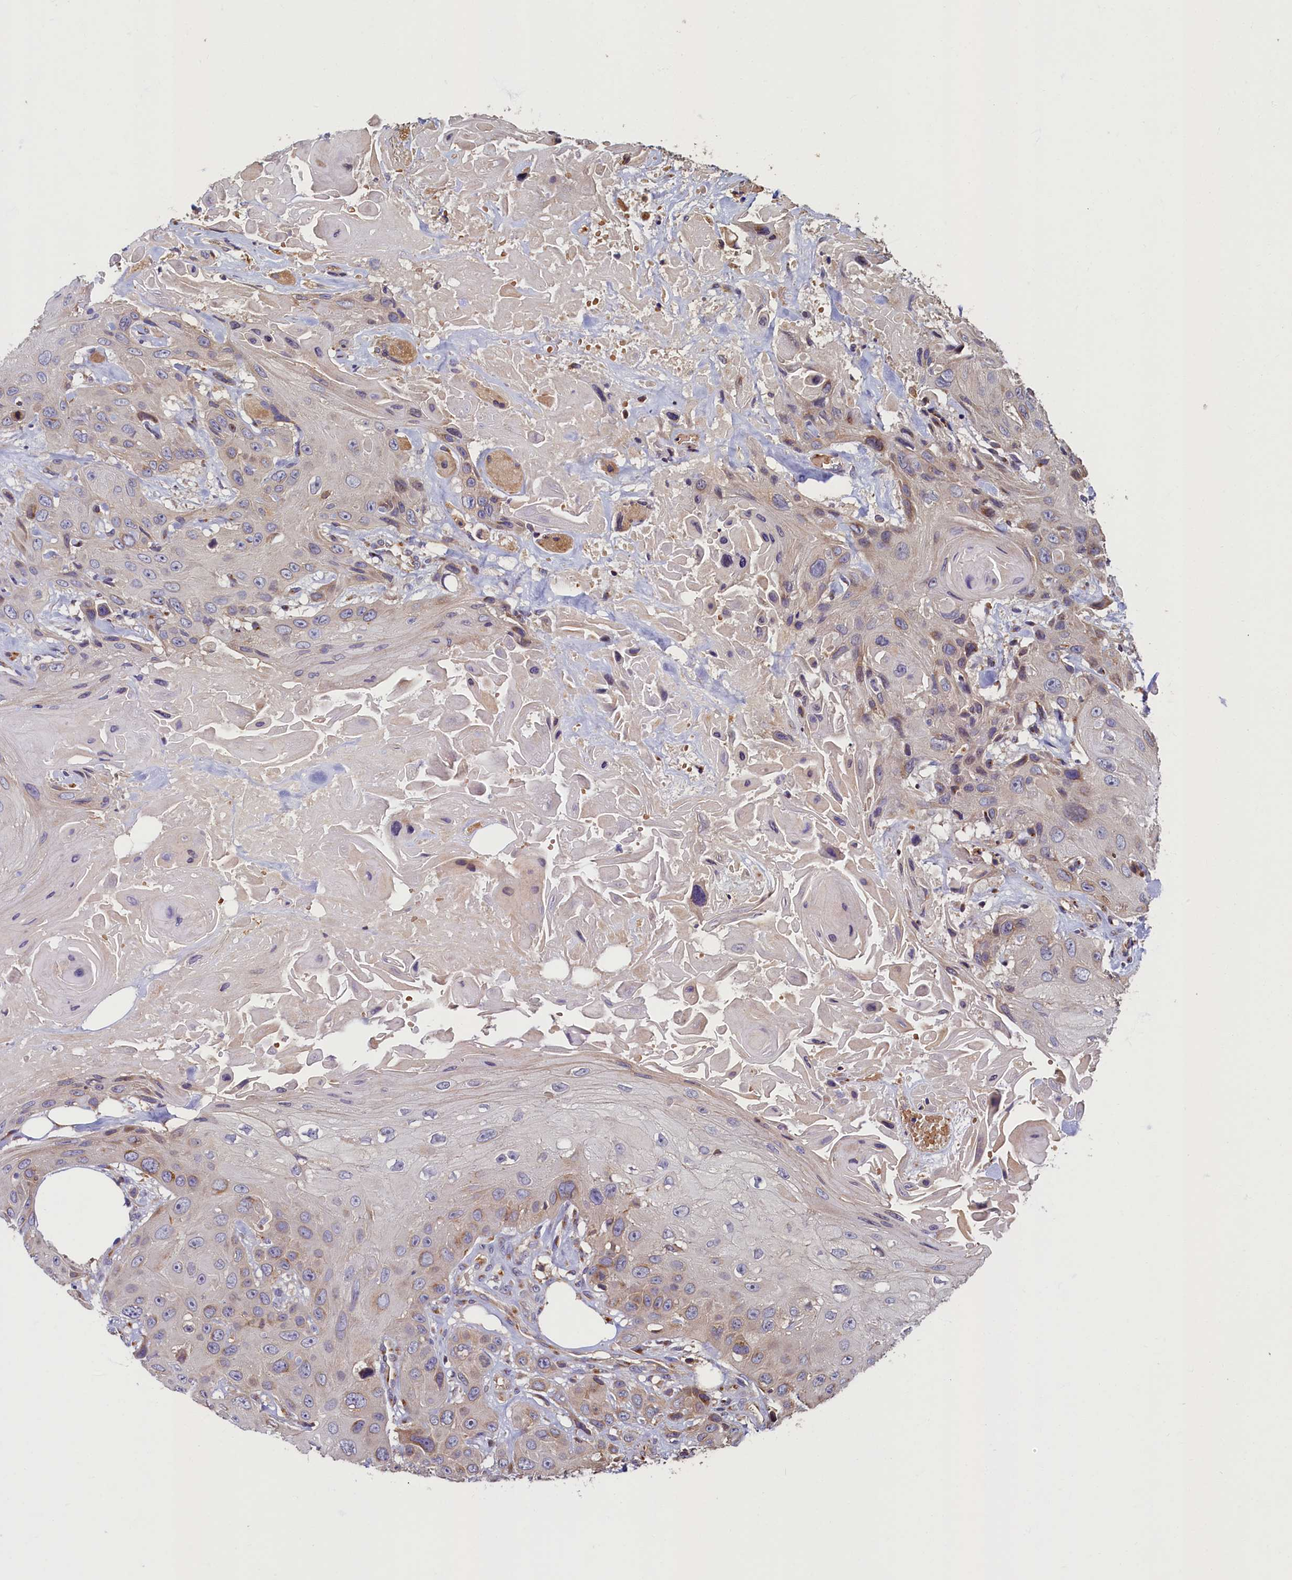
{"staining": {"intensity": "weak", "quantity": "<25%", "location": "cytoplasmic/membranous"}, "tissue": "head and neck cancer", "cell_type": "Tumor cells", "image_type": "cancer", "snomed": [{"axis": "morphology", "description": "Squamous cell carcinoma, NOS"}, {"axis": "topography", "description": "Head-Neck"}], "caption": "A histopathology image of human squamous cell carcinoma (head and neck) is negative for staining in tumor cells.", "gene": "TMEM181", "patient": {"sex": "male", "age": 81}}